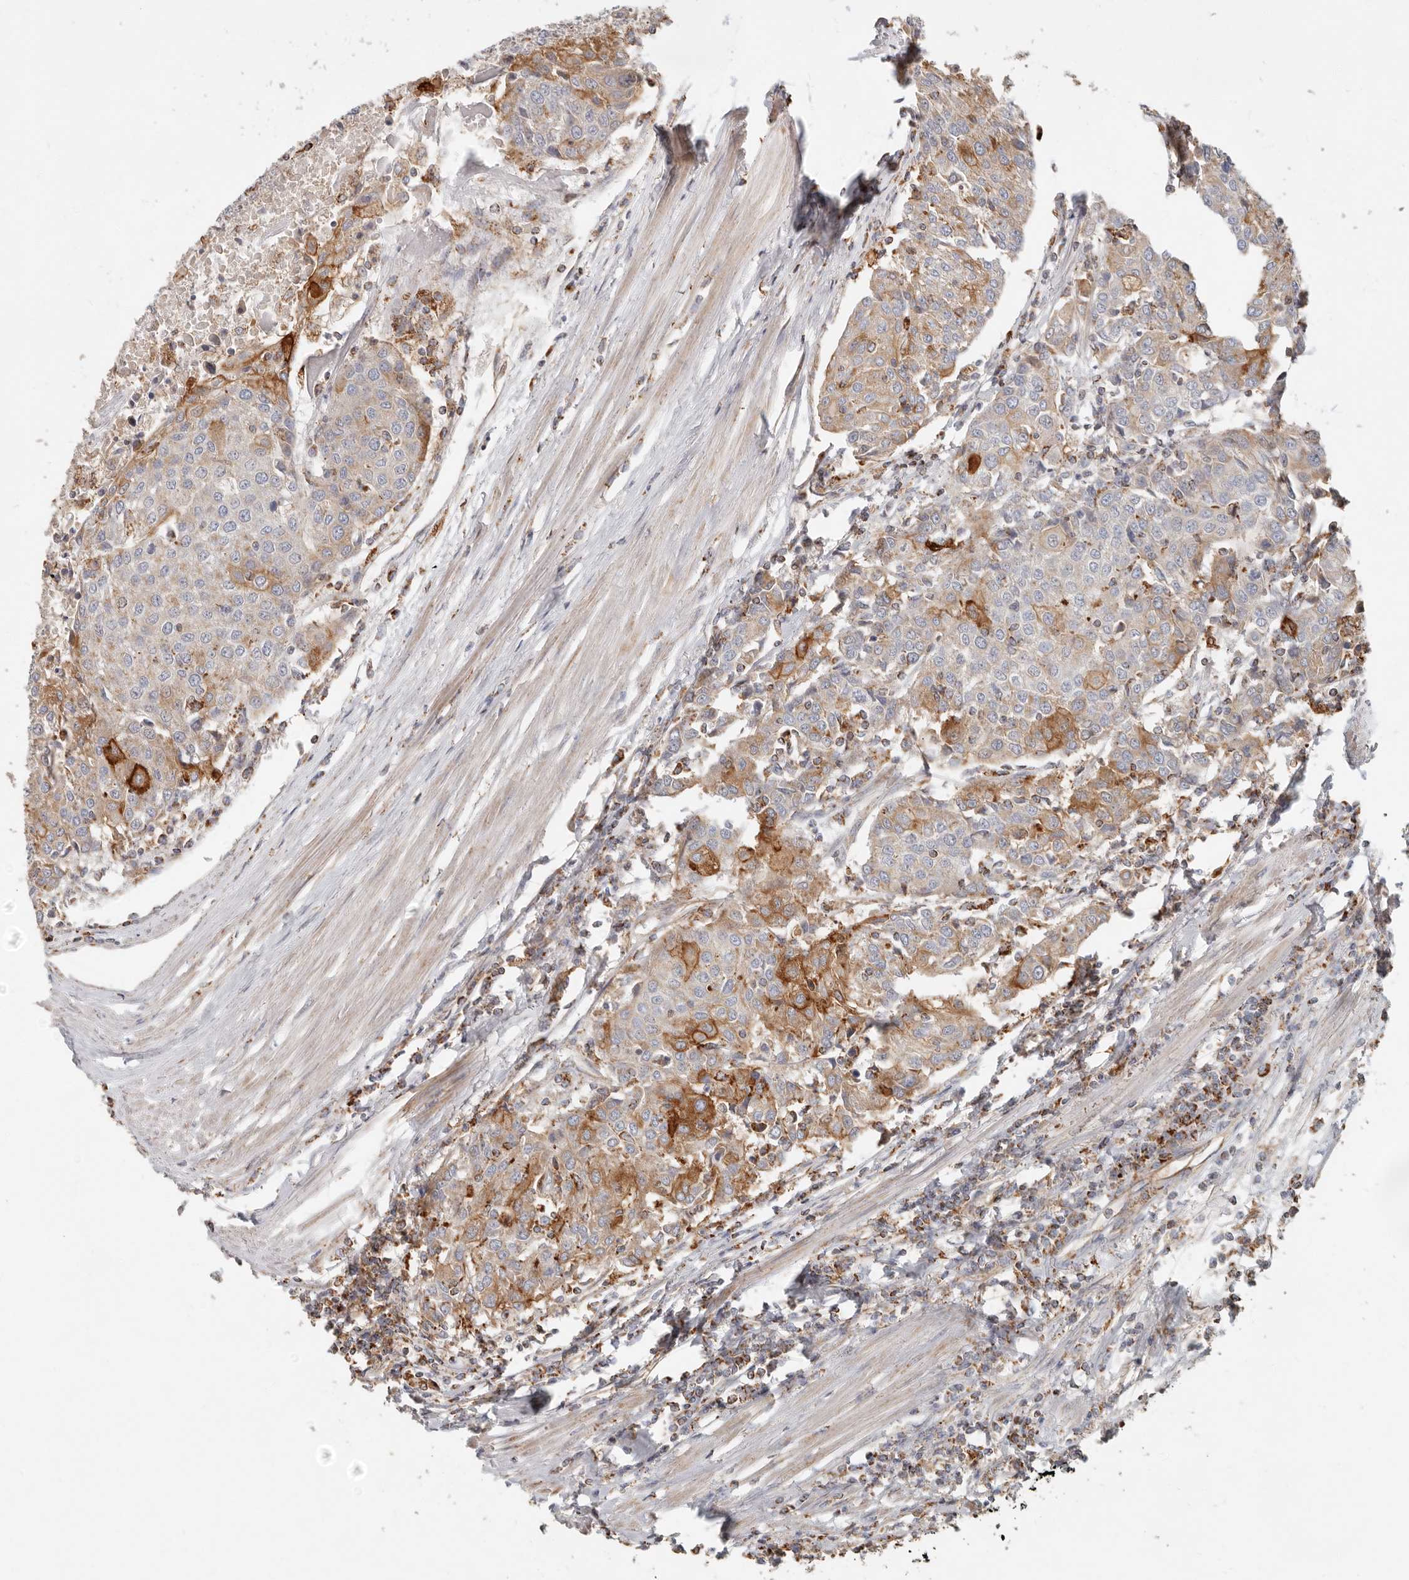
{"staining": {"intensity": "strong", "quantity": "<25%", "location": "cytoplasmic/membranous"}, "tissue": "urothelial cancer", "cell_type": "Tumor cells", "image_type": "cancer", "snomed": [{"axis": "morphology", "description": "Urothelial carcinoma, High grade"}, {"axis": "topography", "description": "Urinary bladder"}], "caption": "Immunohistochemical staining of human urothelial cancer displays medium levels of strong cytoplasmic/membranous protein expression in approximately <25% of tumor cells.", "gene": "ARHGEF10L", "patient": {"sex": "female", "age": 85}}